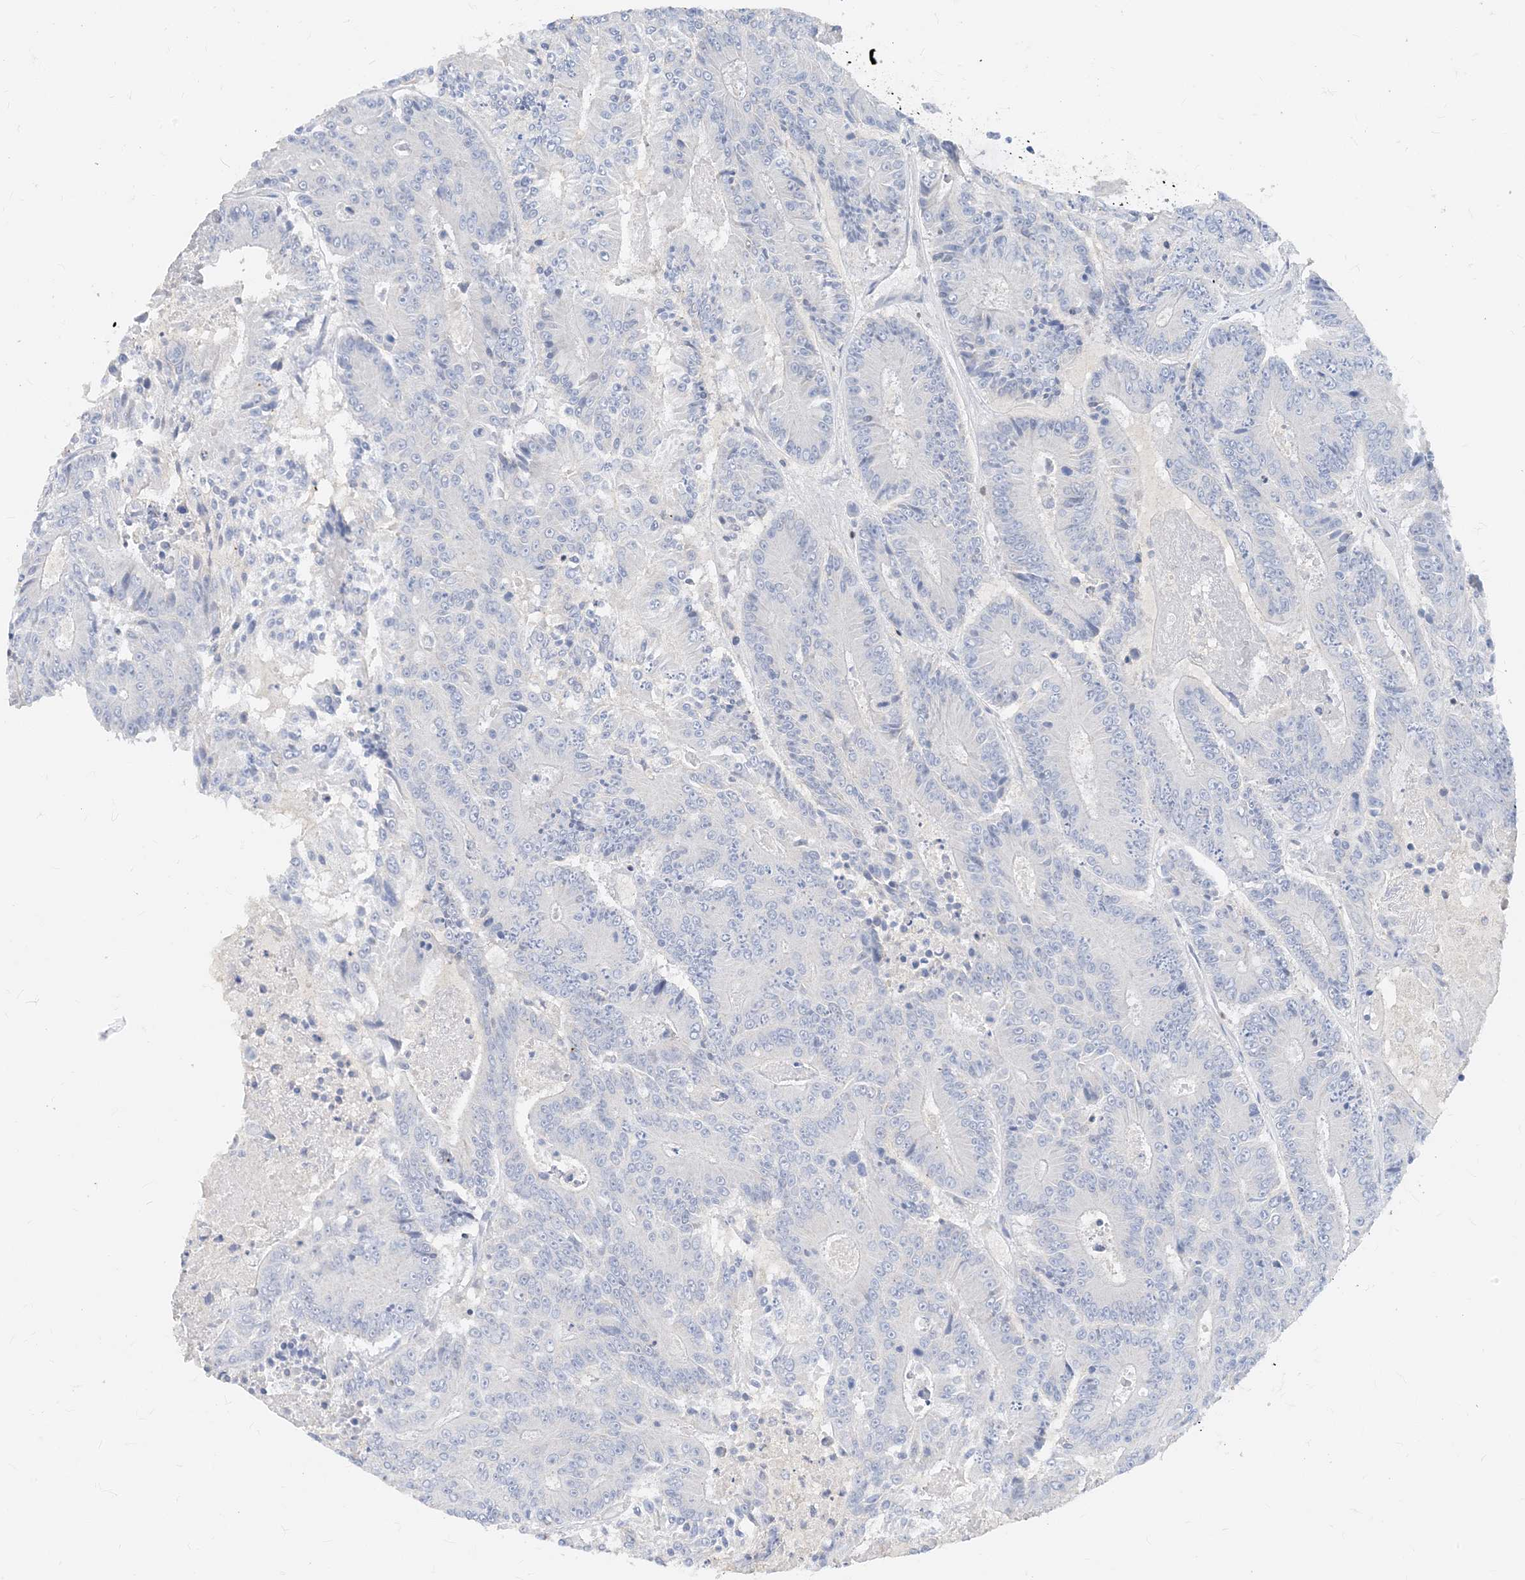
{"staining": {"intensity": "negative", "quantity": "none", "location": "none"}, "tissue": "colorectal cancer", "cell_type": "Tumor cells", "image_type": "cancer", "snomed": [{"axis": "morphology", "description": "Adenocarcinoma, NOS"}, {"axis": "topography", "description": "Colon"}], "caption": "Immunohistochemical staining of colorectal cancer (adenocarcinoma) demonstrates no significant staining in tumor cells.", "gene": "TBX21", "patient": {"sex": "male", "age": 83}}